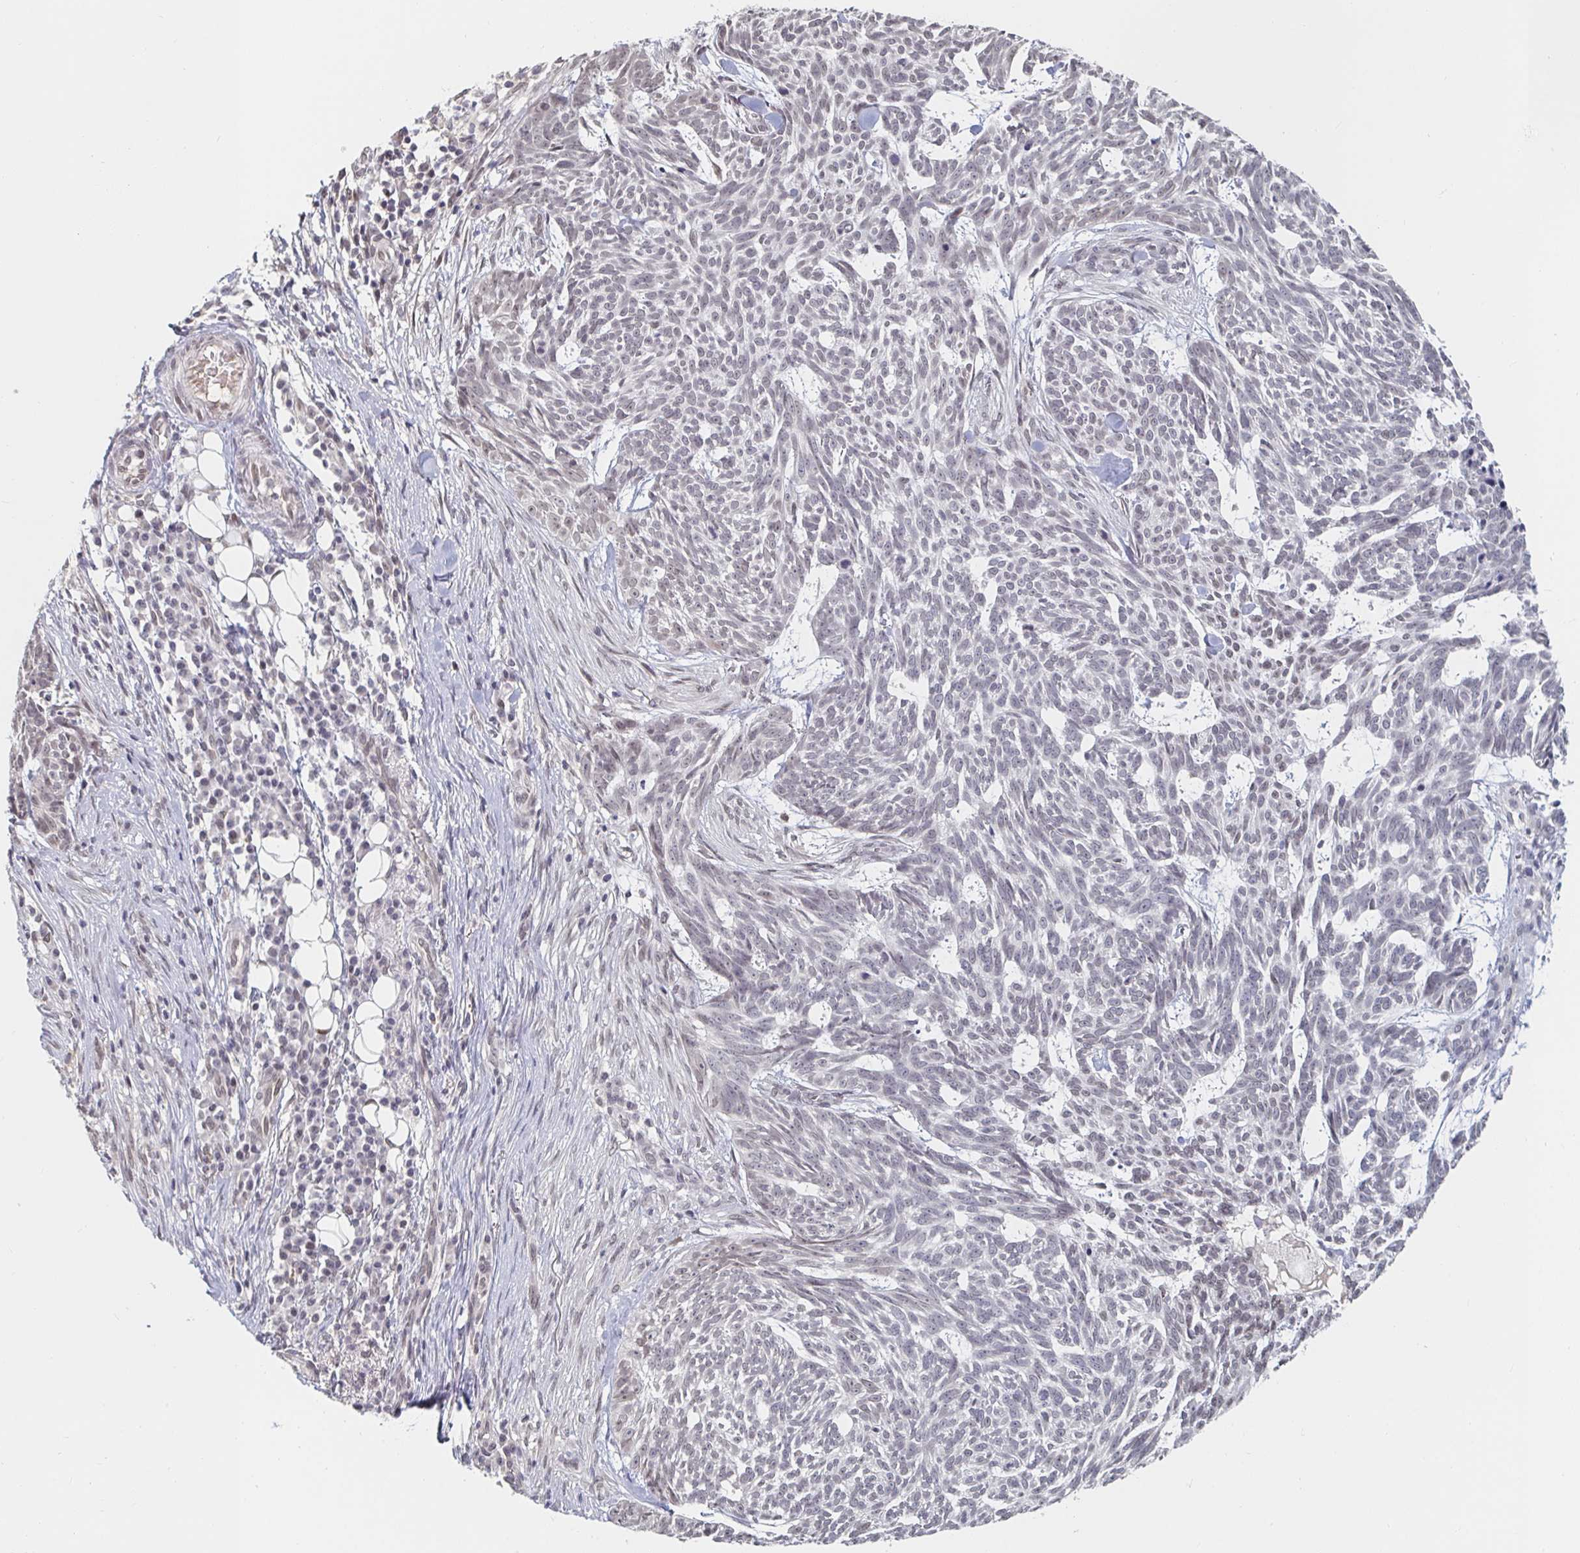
{"staining": {"intensity": "negative", "quantity": "none", "location": "none"}, "tissue": "skin cancer", "cell_type": "Tumor cells", "image_type": "cancer", "snomed": [{"axis": "morphology", "description": "Basal cell carcinoma"}, {"axis": "topography", "description": "Skin"}], "caption": "Tumor cells show no significant protein expression in skin basal cell carcinoma.", "gene": "CHD2", "patient": {"sex": "female", "age": 93}}